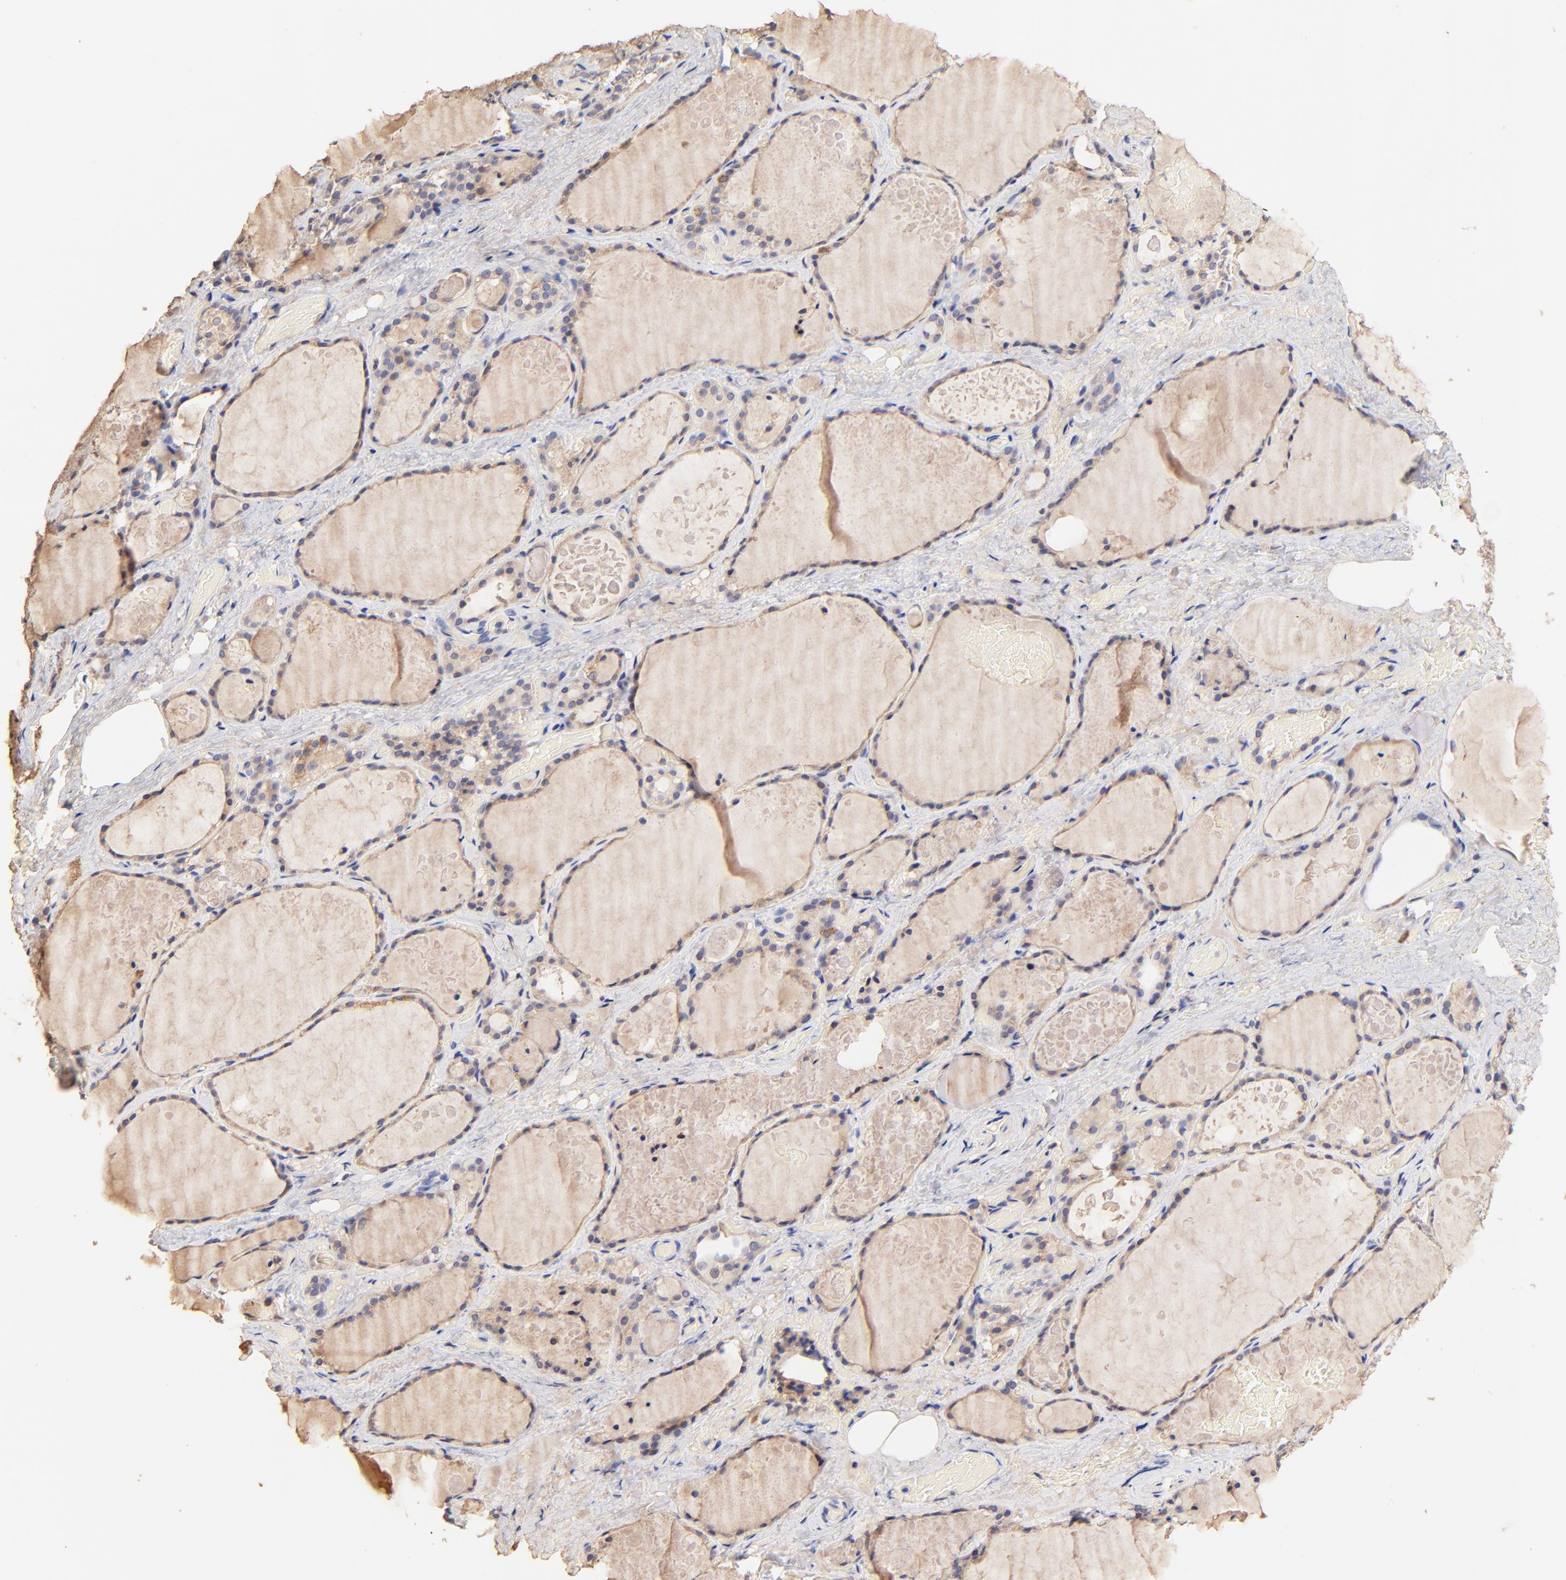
{"staining": {"intensity": "weak", "quantity": ">75%", "location": "cytoplasmic/membranous"}, "tissue": "thyroid gland", "cell_type": "Glandular cells", "image_type": "normal", "snomed": [{"axis": "morphology", "description": "Normal tissue, NOS"}, {"axis": "topography", "description": "Thyroid gland"}], "caption": "IHC (DAB (3,3'-diaminobenzidine)) staining of benign thyroid gland exhibits weak cytoplasmic/membranous protein positivity in approximately >75% of glandular cells. (DAB (3,3'-diaminobenzidine) IHC with brightfield microscopy, high magnification).", "gene": "PTK7", "patient": {"sex": "male", "age": 61}}